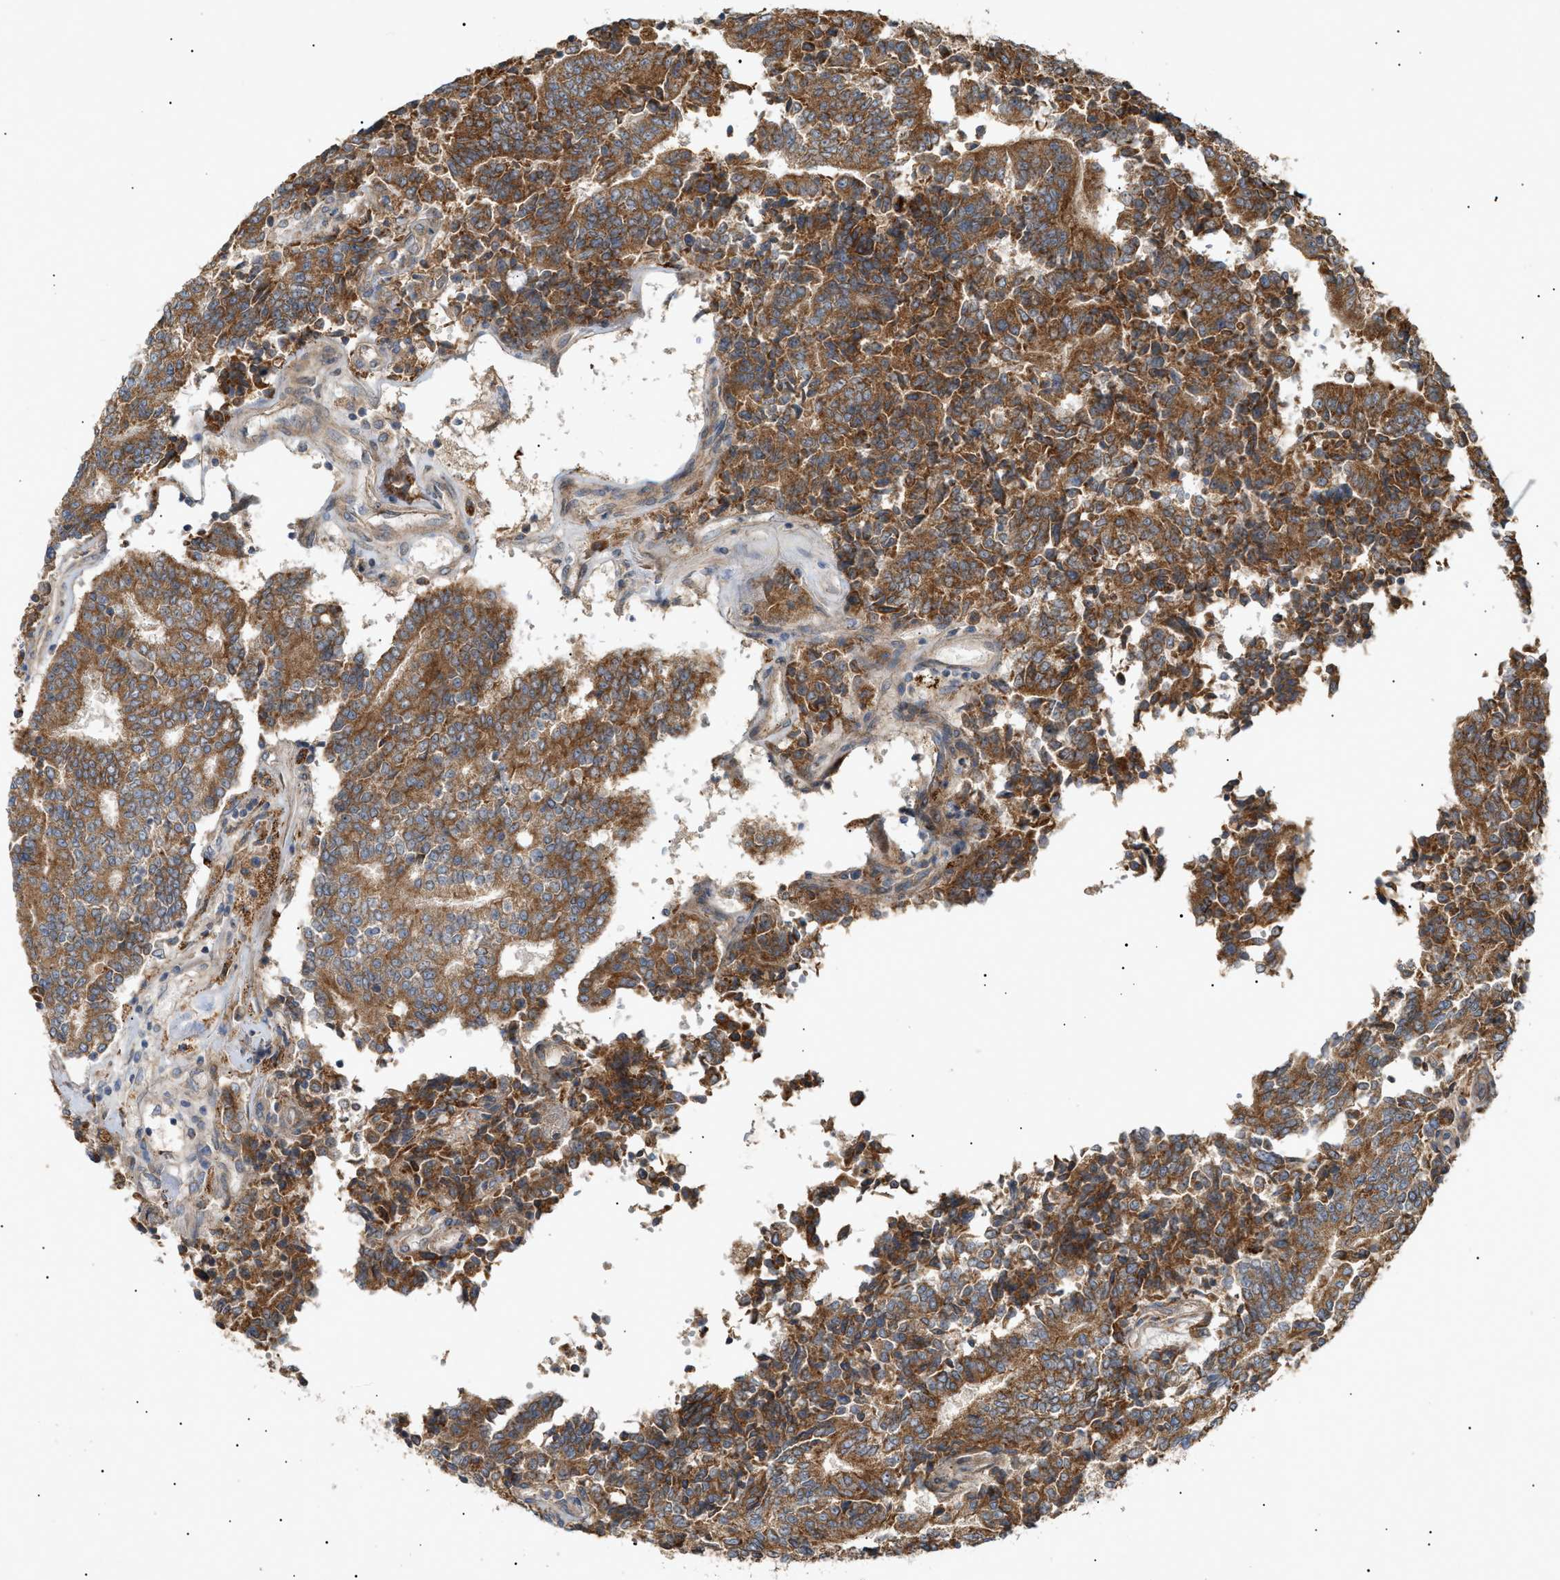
{"staining": {"intensity": "moderate", "quantity": ">75%", "location": "cytoplasmic/membranous"}, "tissue": "prostate cancer", "cell_type": "Tumor cells", "image_type": "cancer", "snomed": [{"axis": "morphology", "description": "Normal tissue, NOS"}, {"axis": "morphology", "description": "Adenocarcinoma, High grade"}, {"axis": "topography", "description": "Prostate"}, {"axis": "topography", "description": "Seminal veicle"}], "caption": "Tumor cells exhibit medium levels of moderate cytoplasmic/membranous expression in about >75% of cells in human prostate high-grade adenocarcinoma. (Stains: DAB (3,3'-diaminobenzidine) in brown, nuclei in blue, Microscopy: brightfield microscopy at high magnification).", "gene": "MTCH1", "patient": {"sex": "male", "age": 55}}